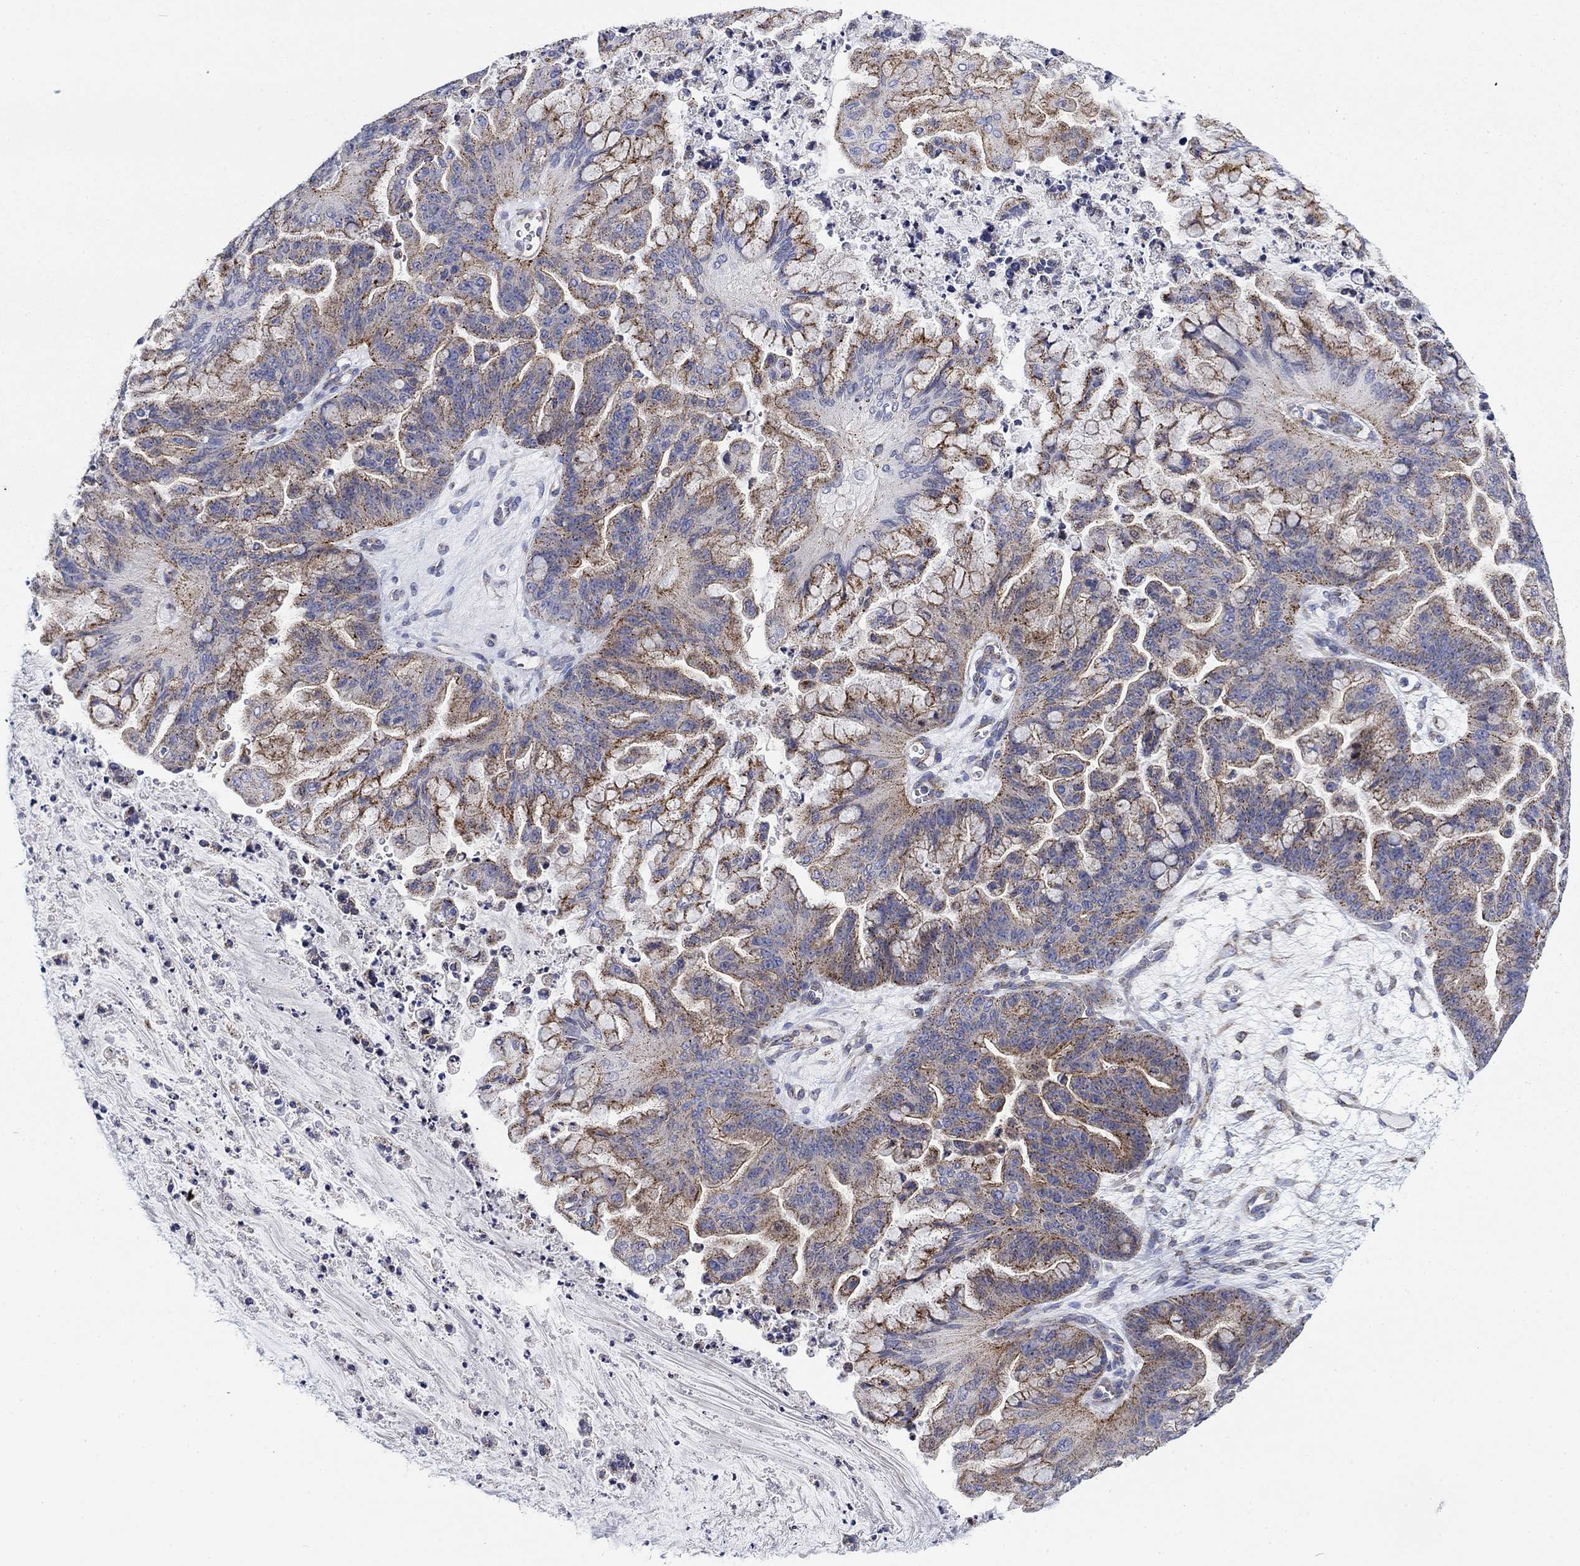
{"staining": {"intensity": "moderate", "quantity": "25%-75%", "location": "cytoplasmic/membranous"}, "tissue": "ovarian cancer", "cell_type": "Tumor cells", "image_type": "cancer", "snomed": [{"axis": "morphology", "description": "Cystadenocarcinoma, mucinous, NOS"}, {"axis": "topography", "description": "Ovary"}], "caption": "This micrograph shows IHC staining of ovarian cancer, with medium moderate cytoplasmic/membranous staining in approximately 25%-75% of tumor cells.", "gene": "NACAD", "patient": {"sex": "female", "age": 67}}